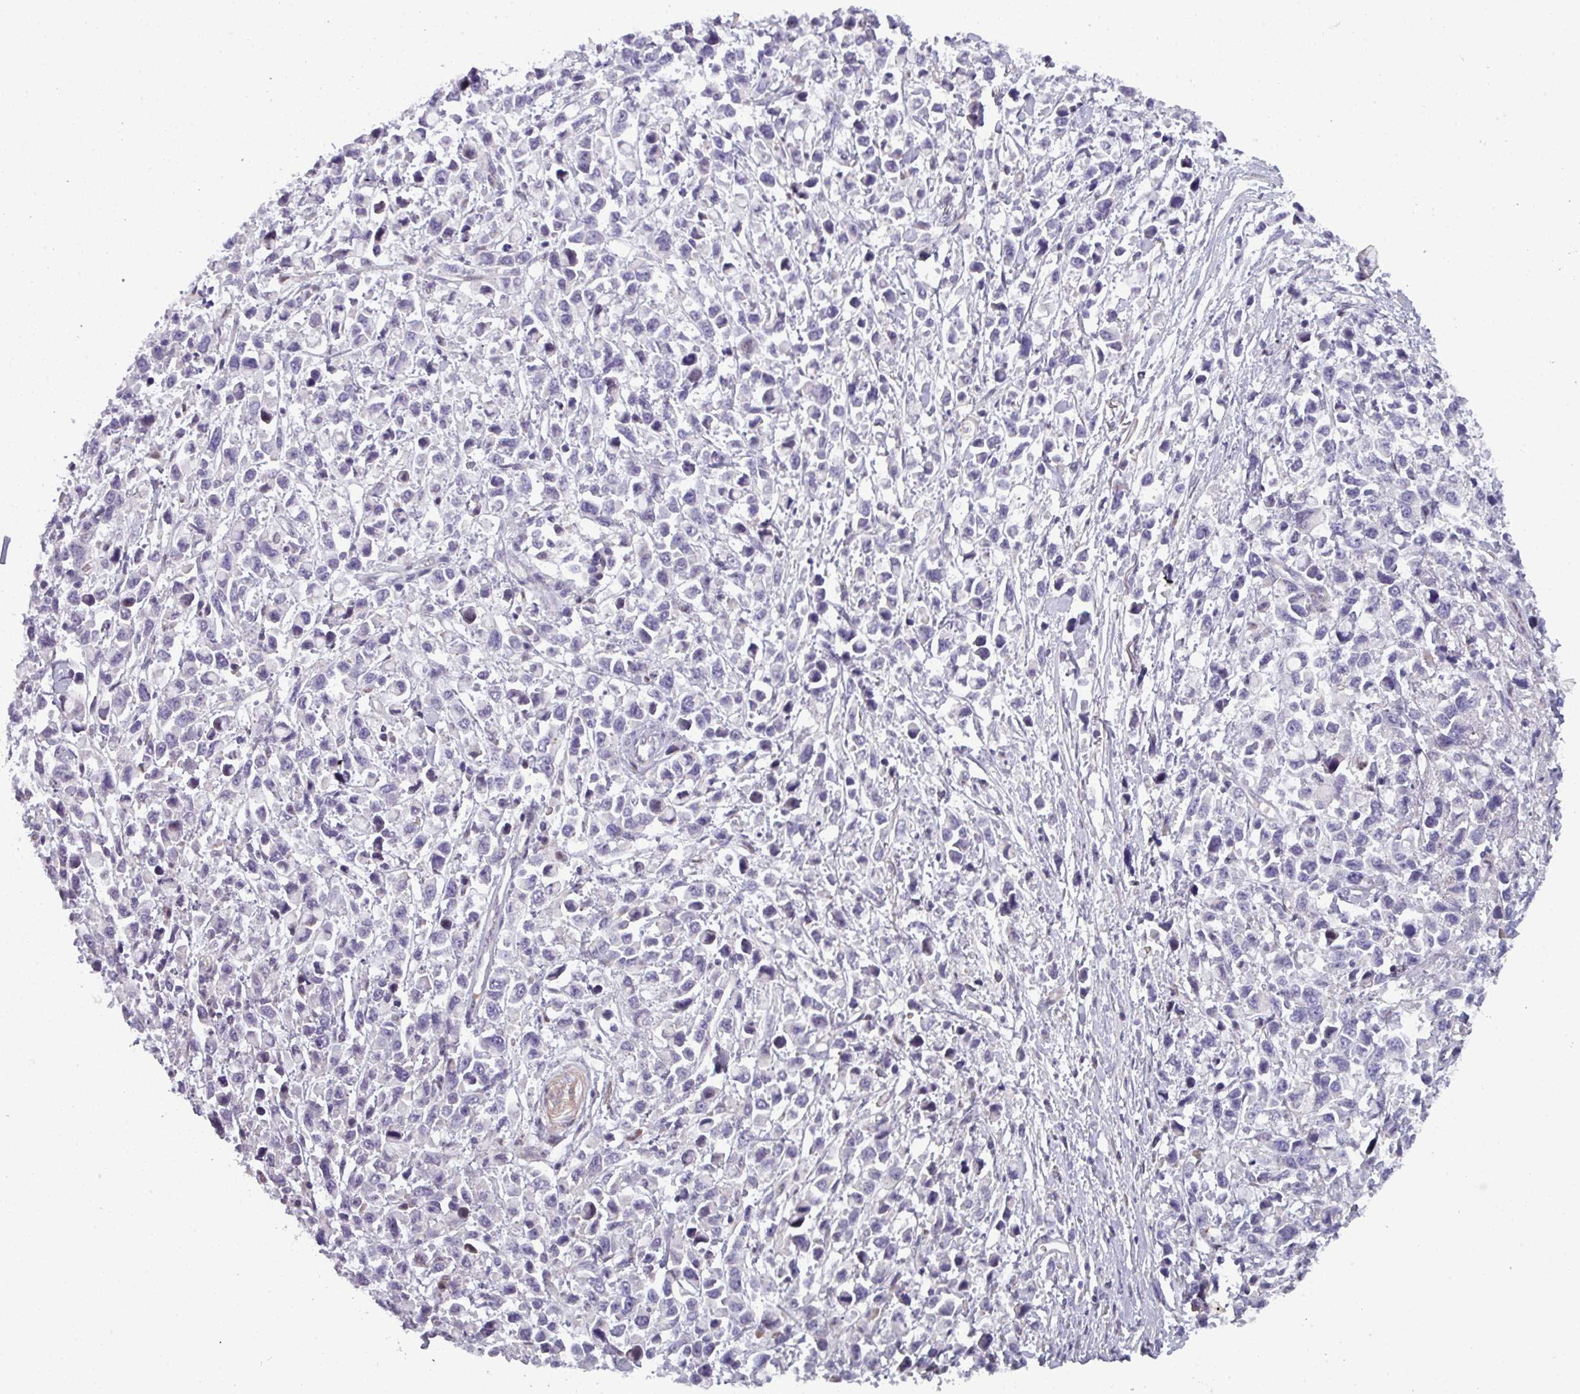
{"staining": {"intensity": "negative", "quantity": "none", "location": "none"}, "tissue": "stomach cancer", "cell_type": "Tumor cells", "image_type": "cancer", "snomed": [{"axis": "morphology", "description": "Adenocarcinoma, NOS"}, {"axis": "topography", "description": "Stomach"}], "caption": "This photomicrograph is of stomach cancer stained with immunohistochemistry to label a protein in brown with the nuclei are counter-stained blue. There is no expression in tumor cells.", "gene": "PRAMEF12", "patient": {"sex": "female", "age": 81}}